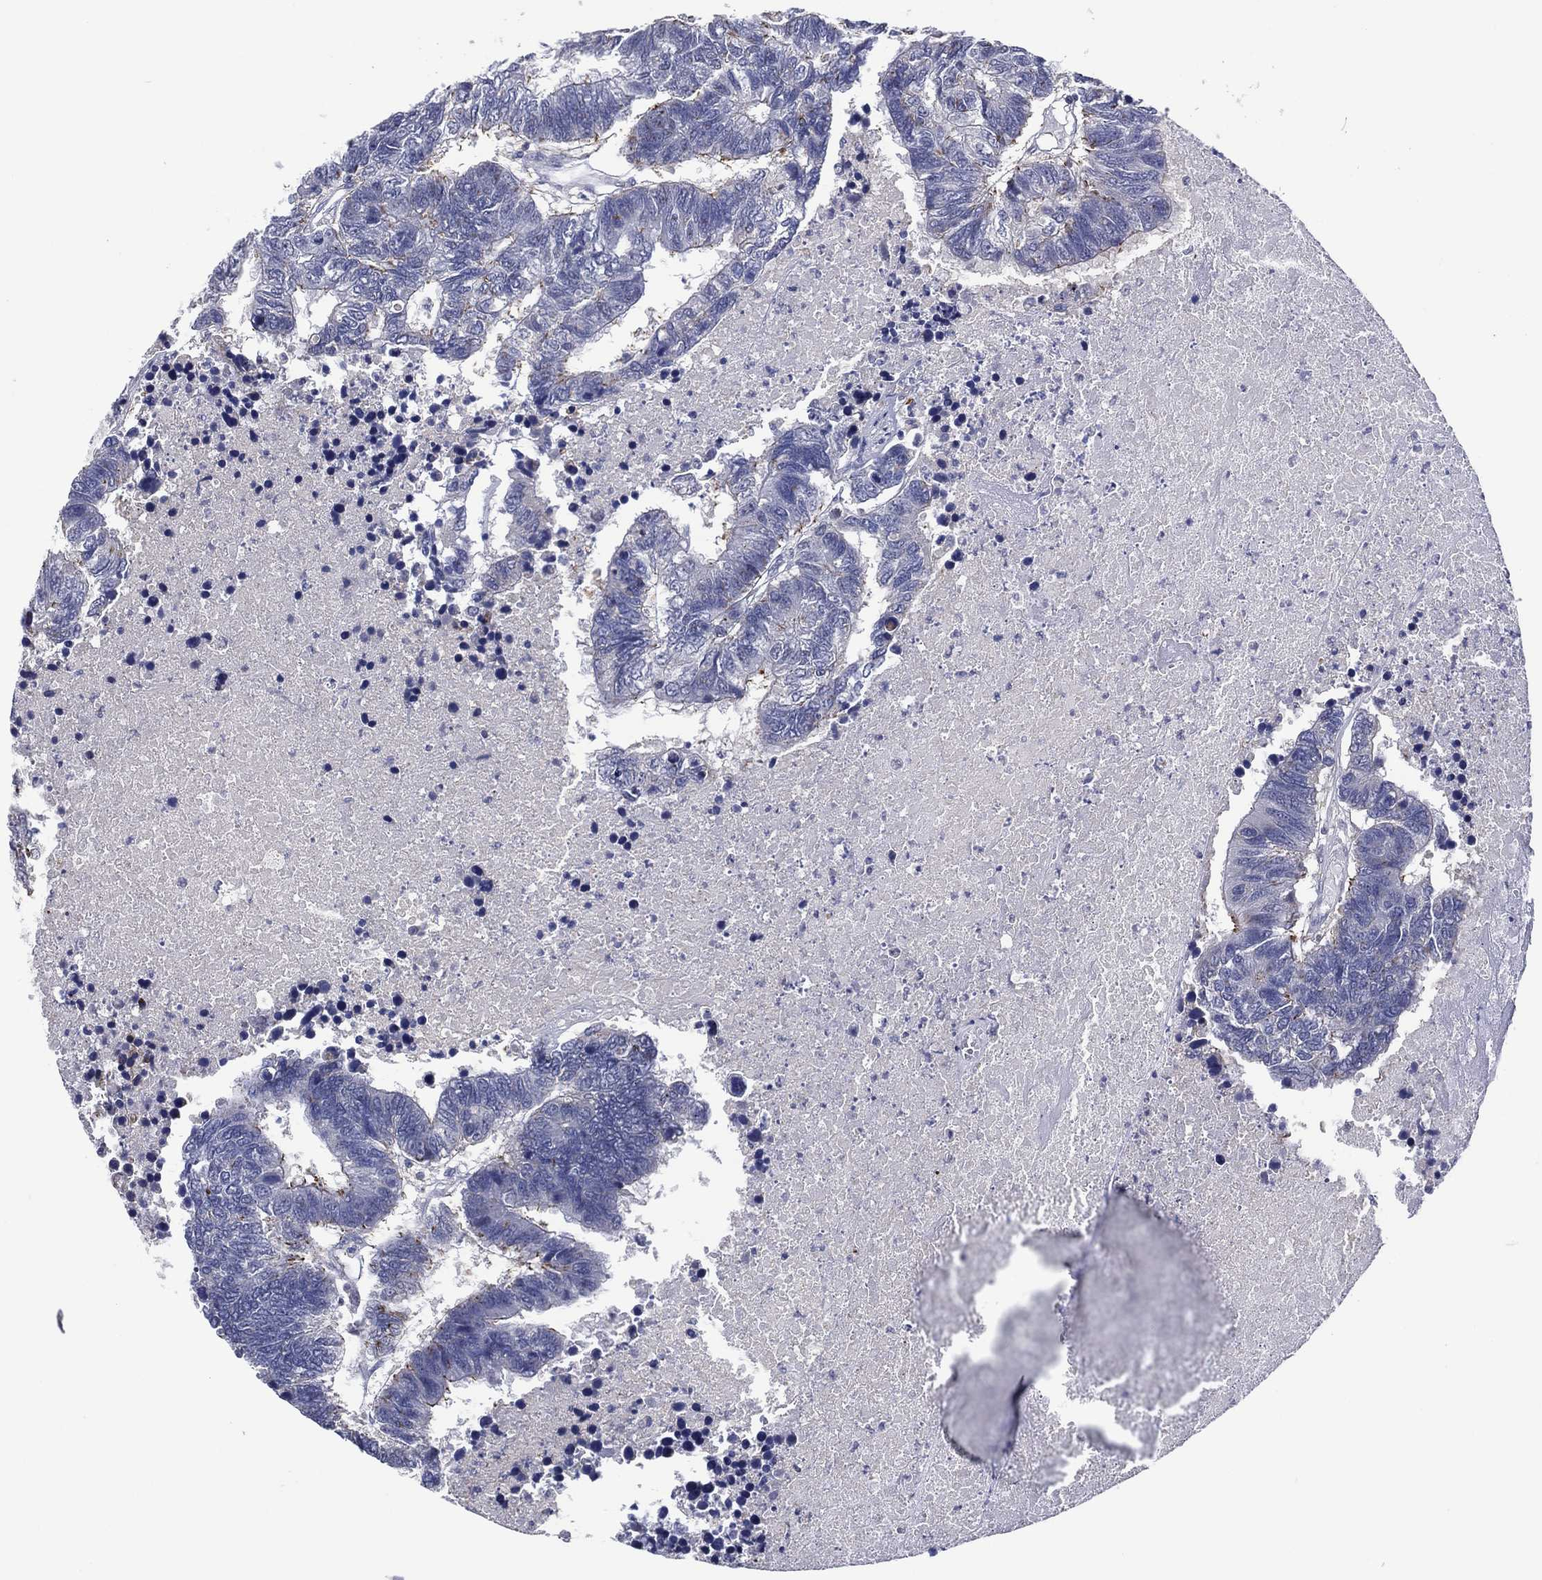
{"staining": {"intensity": "negative", "quantity": "none", "location": "none"}, "tissue": "colorectal cancer", "cell_type": "Tumor cells", "image_type": "cancer", "snomed": [{"axis": "morphology", "description": "Adenocarcinoma, NOS"}, {"axis": "topography", "description": "Colon"}], "caption": "Colorectal cancer was stained to show a protein in brown. There is no significant expression in tumor cells.", "gene": "TRIM31", "patient": {"sex": "female", "age": 48}}